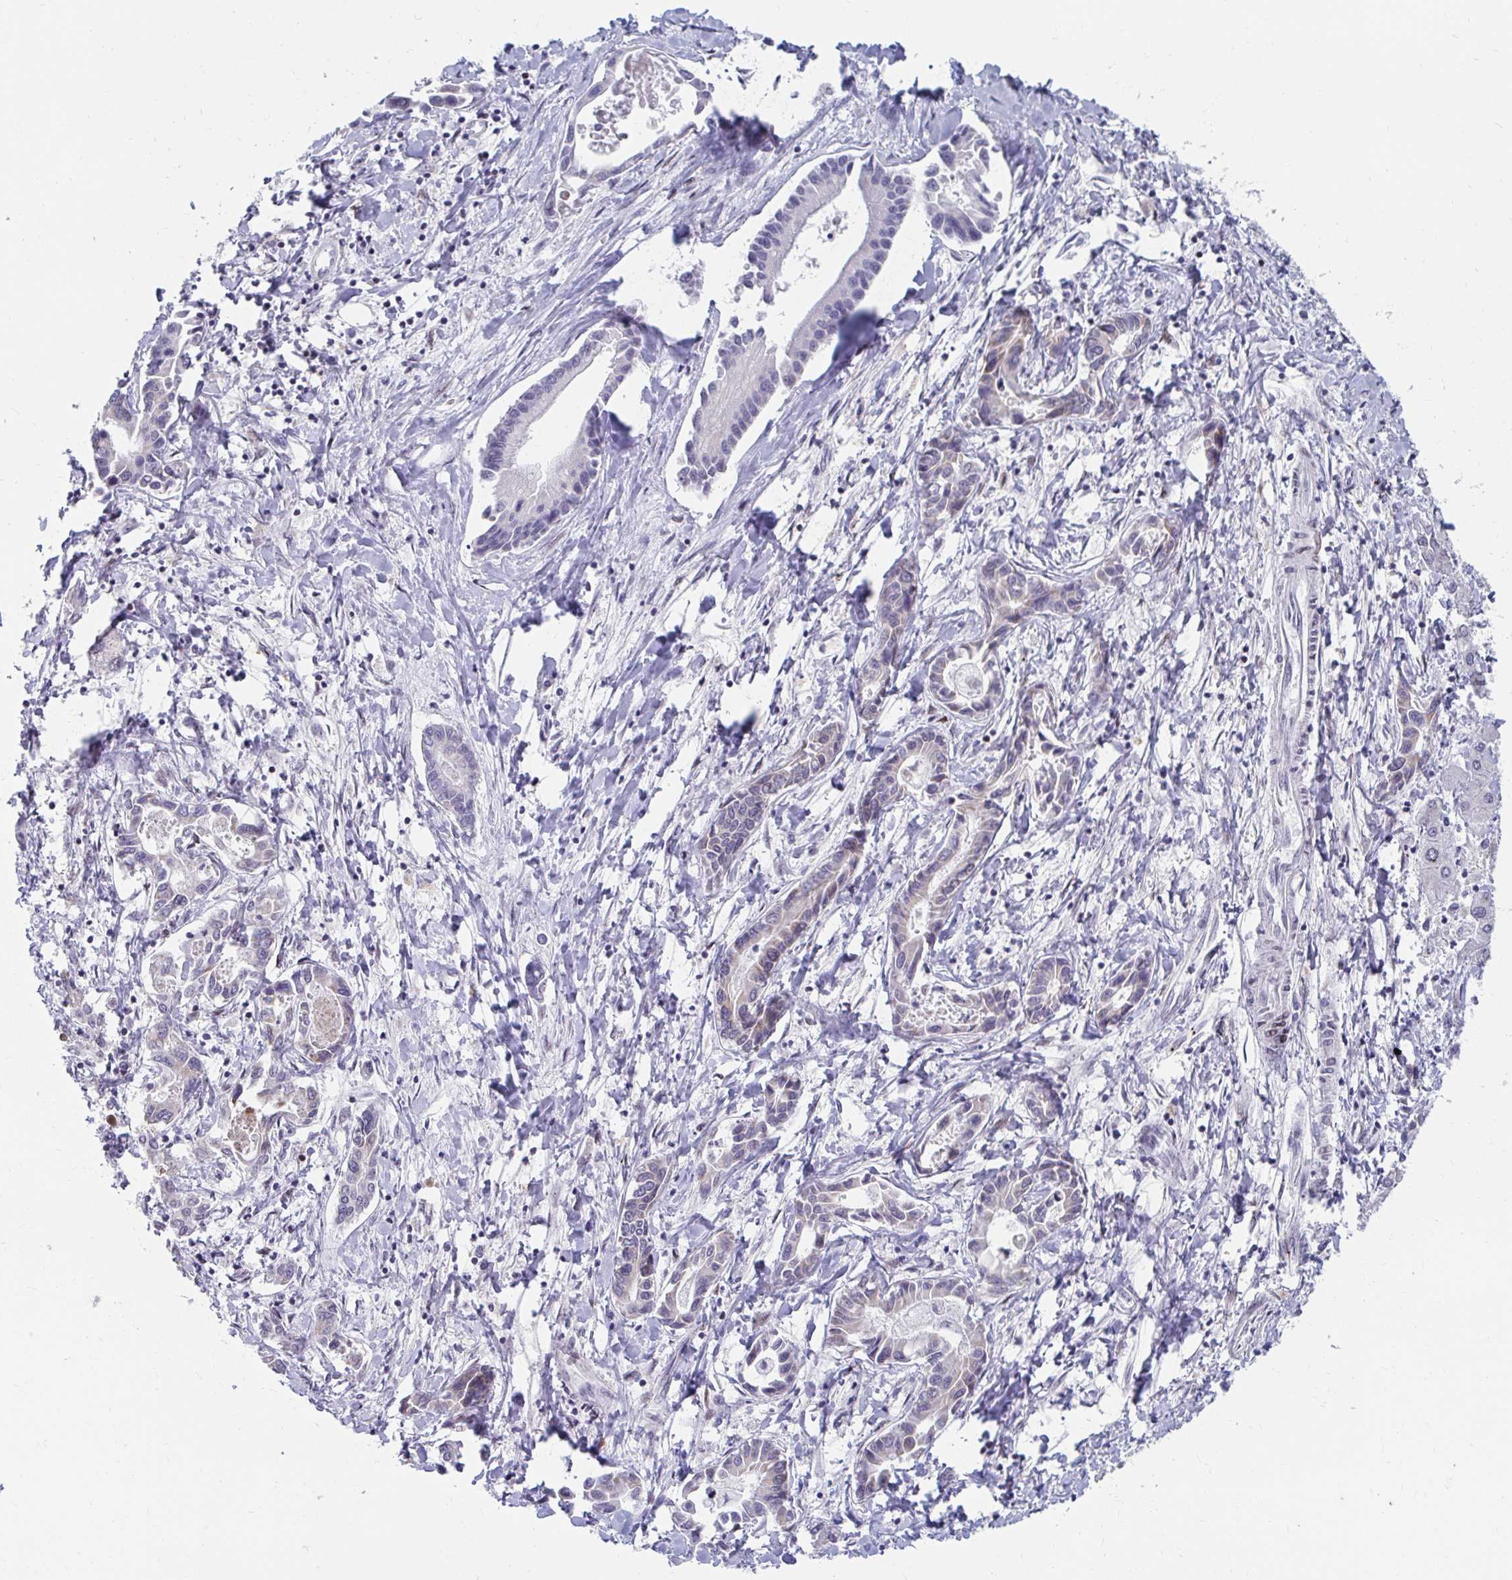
{"staining": {"intensity": "negative", "quantity": "none", "location": "none"}, "tissue": "liver cancer", "cell_type": "Tumor cells", "image_type": "cancer", "snomed": [{"axis": "morphology", "description": "Cholangiocarcinoma"}, {"axis": "topography", "description": "Liver"}], "caption": "A histopathology image of human liver cancer is negative for staining in tumor cells.", "gene": "EXOC5", "patient": {"sex": "male", "age": 66}}